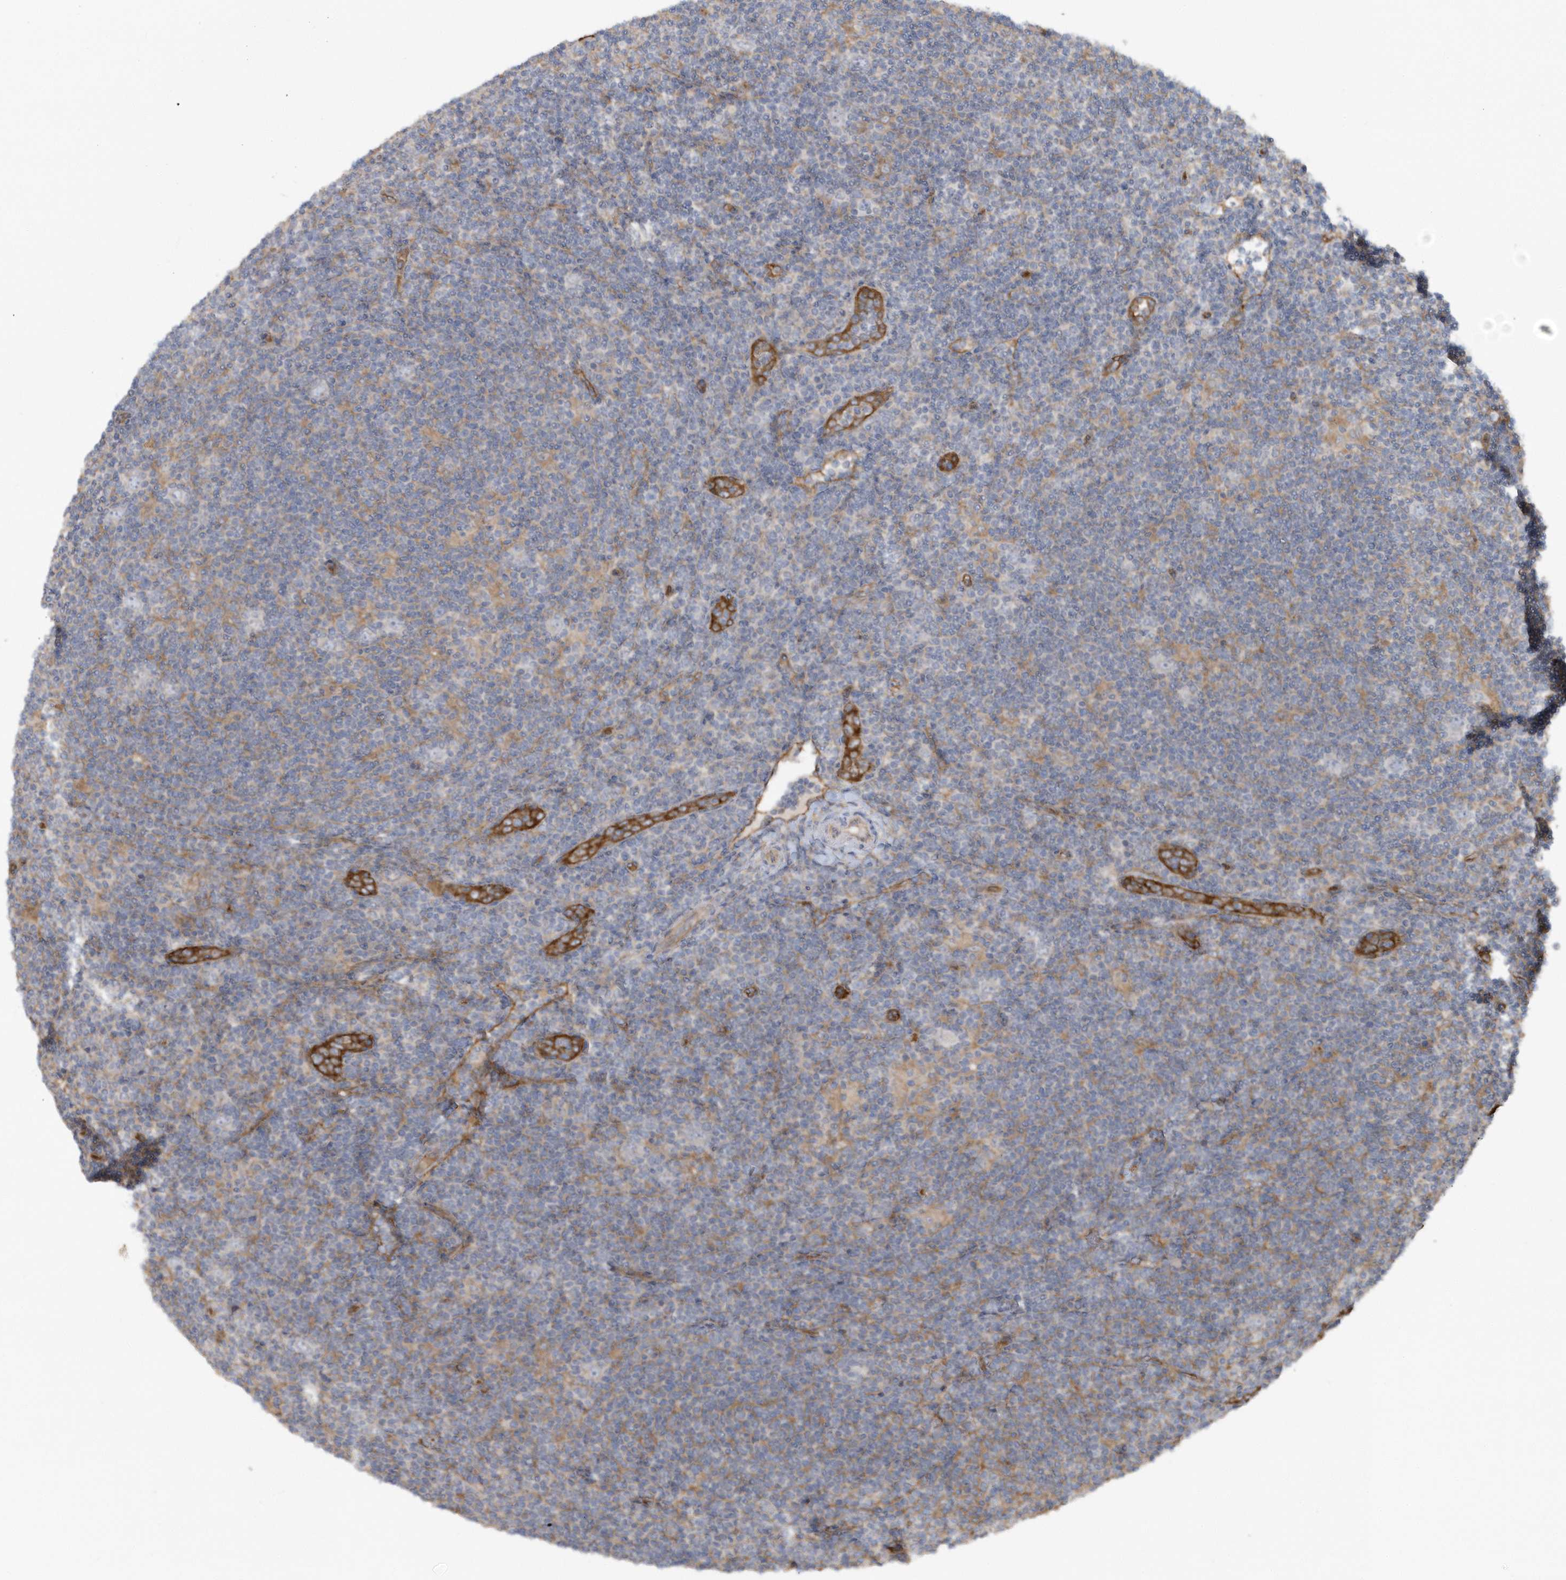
{"staining": {"intensity": "negative", "quantity": "none", "location": "none"}, "tissue": "lymphoma", "cell_type": "Tumor cells", "image_type": "cancer", "snomed": [{"axis": "morphology", "description": "Hodgkin's disease, NOS"}, {"axis": "topography", "description": "Lymph node"}], "caption": "Hodgkin's disease was stained to show a protein in brown. There is no significant staining in tumor cells. The staining is performed using DAB (3,3'-diaminobenzidine) brown chromogen with nuclei counter-stained in using hematoxylin.", "gene": "RAI14", "patient": {"sex": "female", "age": 57}}